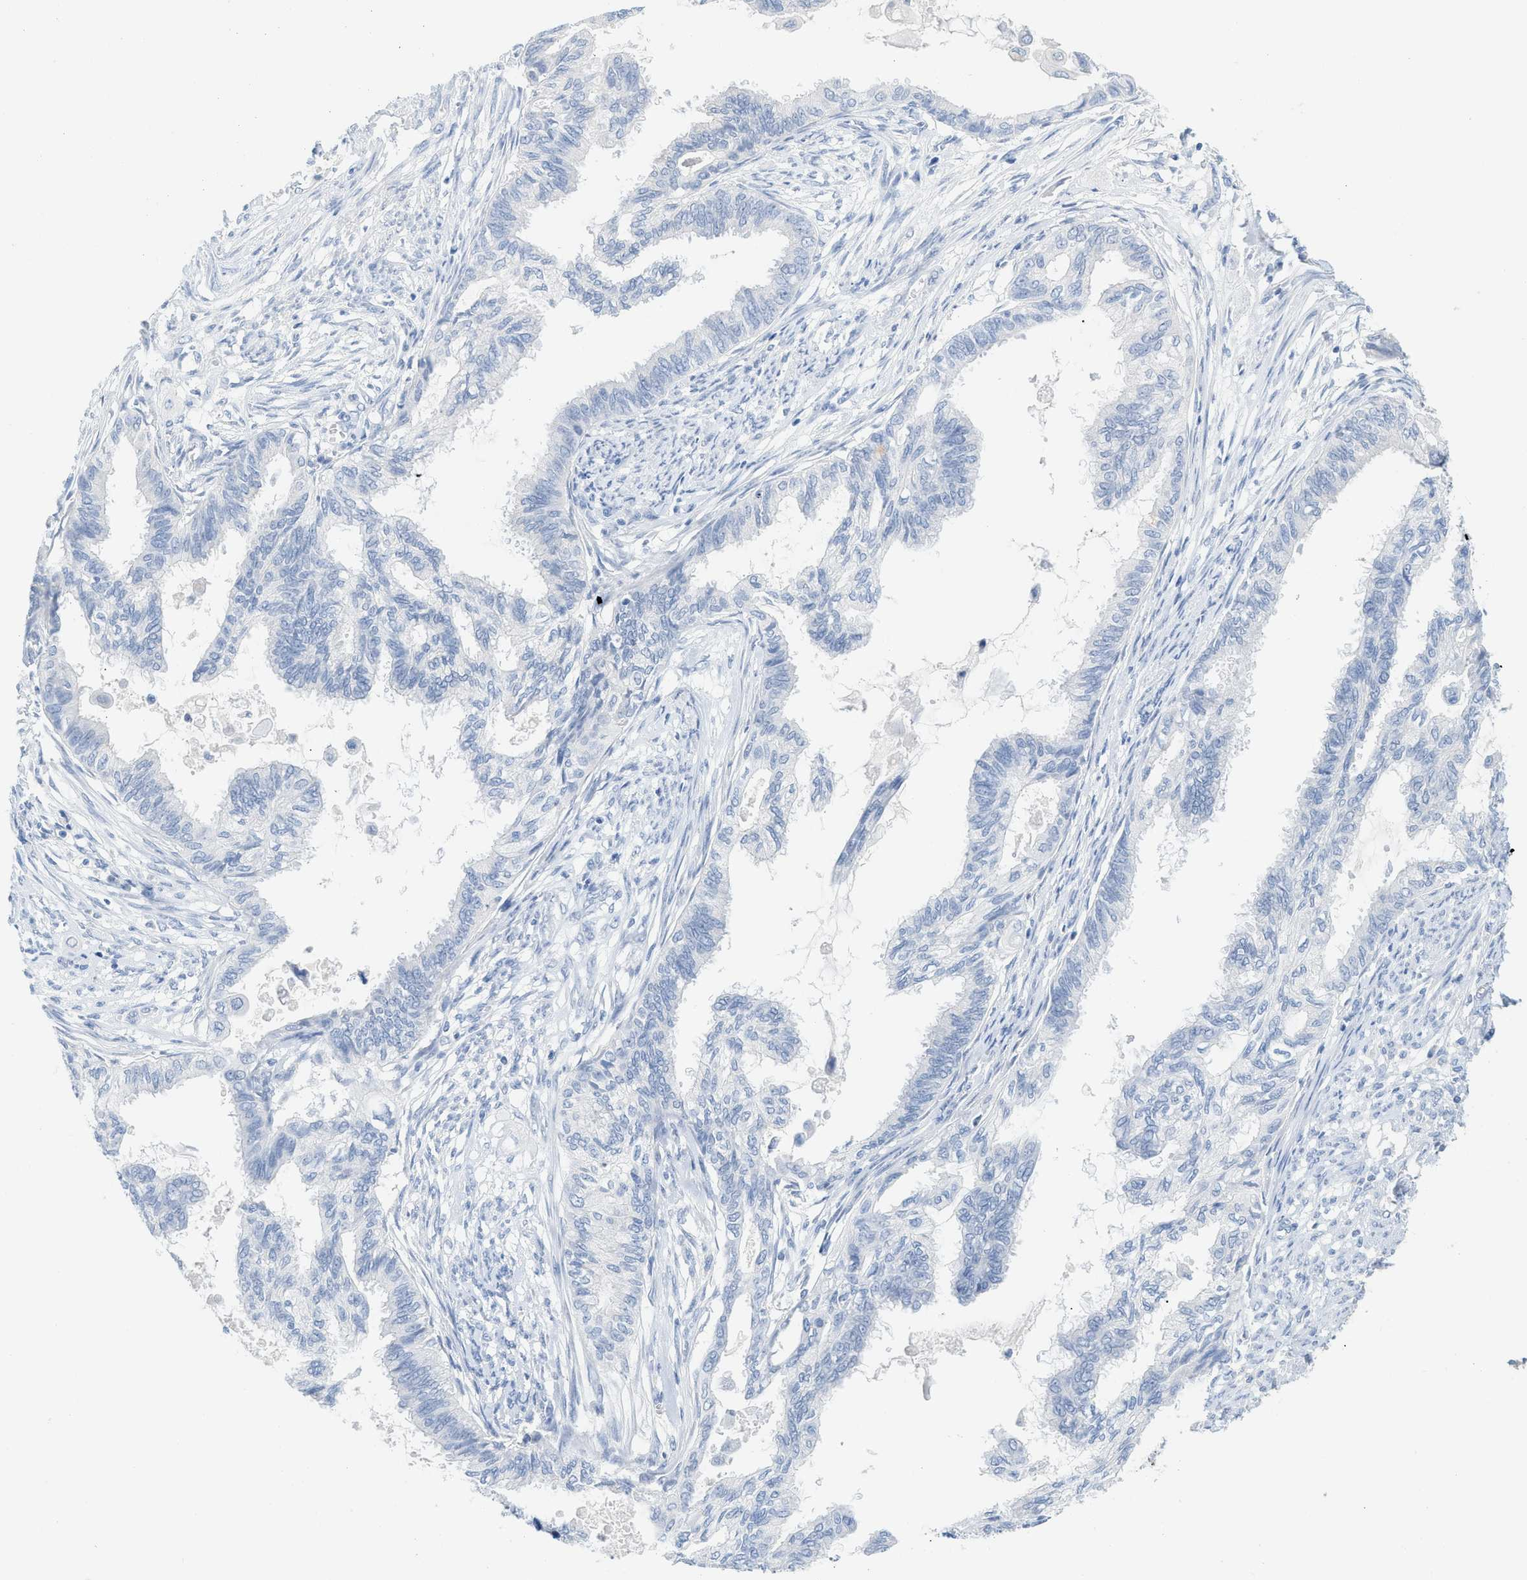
{"staining": {"intensity": "negative", "quantity": "none", "location": "none"}, "tissue": "cervical cancer", "cell_type": "Tumor cells", "image_type": "cancer", "snomed": [{"axis": "morphology", "description": "Normal tissue, NOS"}, {"axis": "morphology", "description": "Adenocarcinoma, NOS"}, {"axis": "topography", "description": "Cervix"}, {"axis": "topography", "description": "Endometrium"}], "caption": "Tumor cells show no significant staining in cervical cancer.", "gene": "PAPPA", "patient": {"sex": "female", "age": 86}}